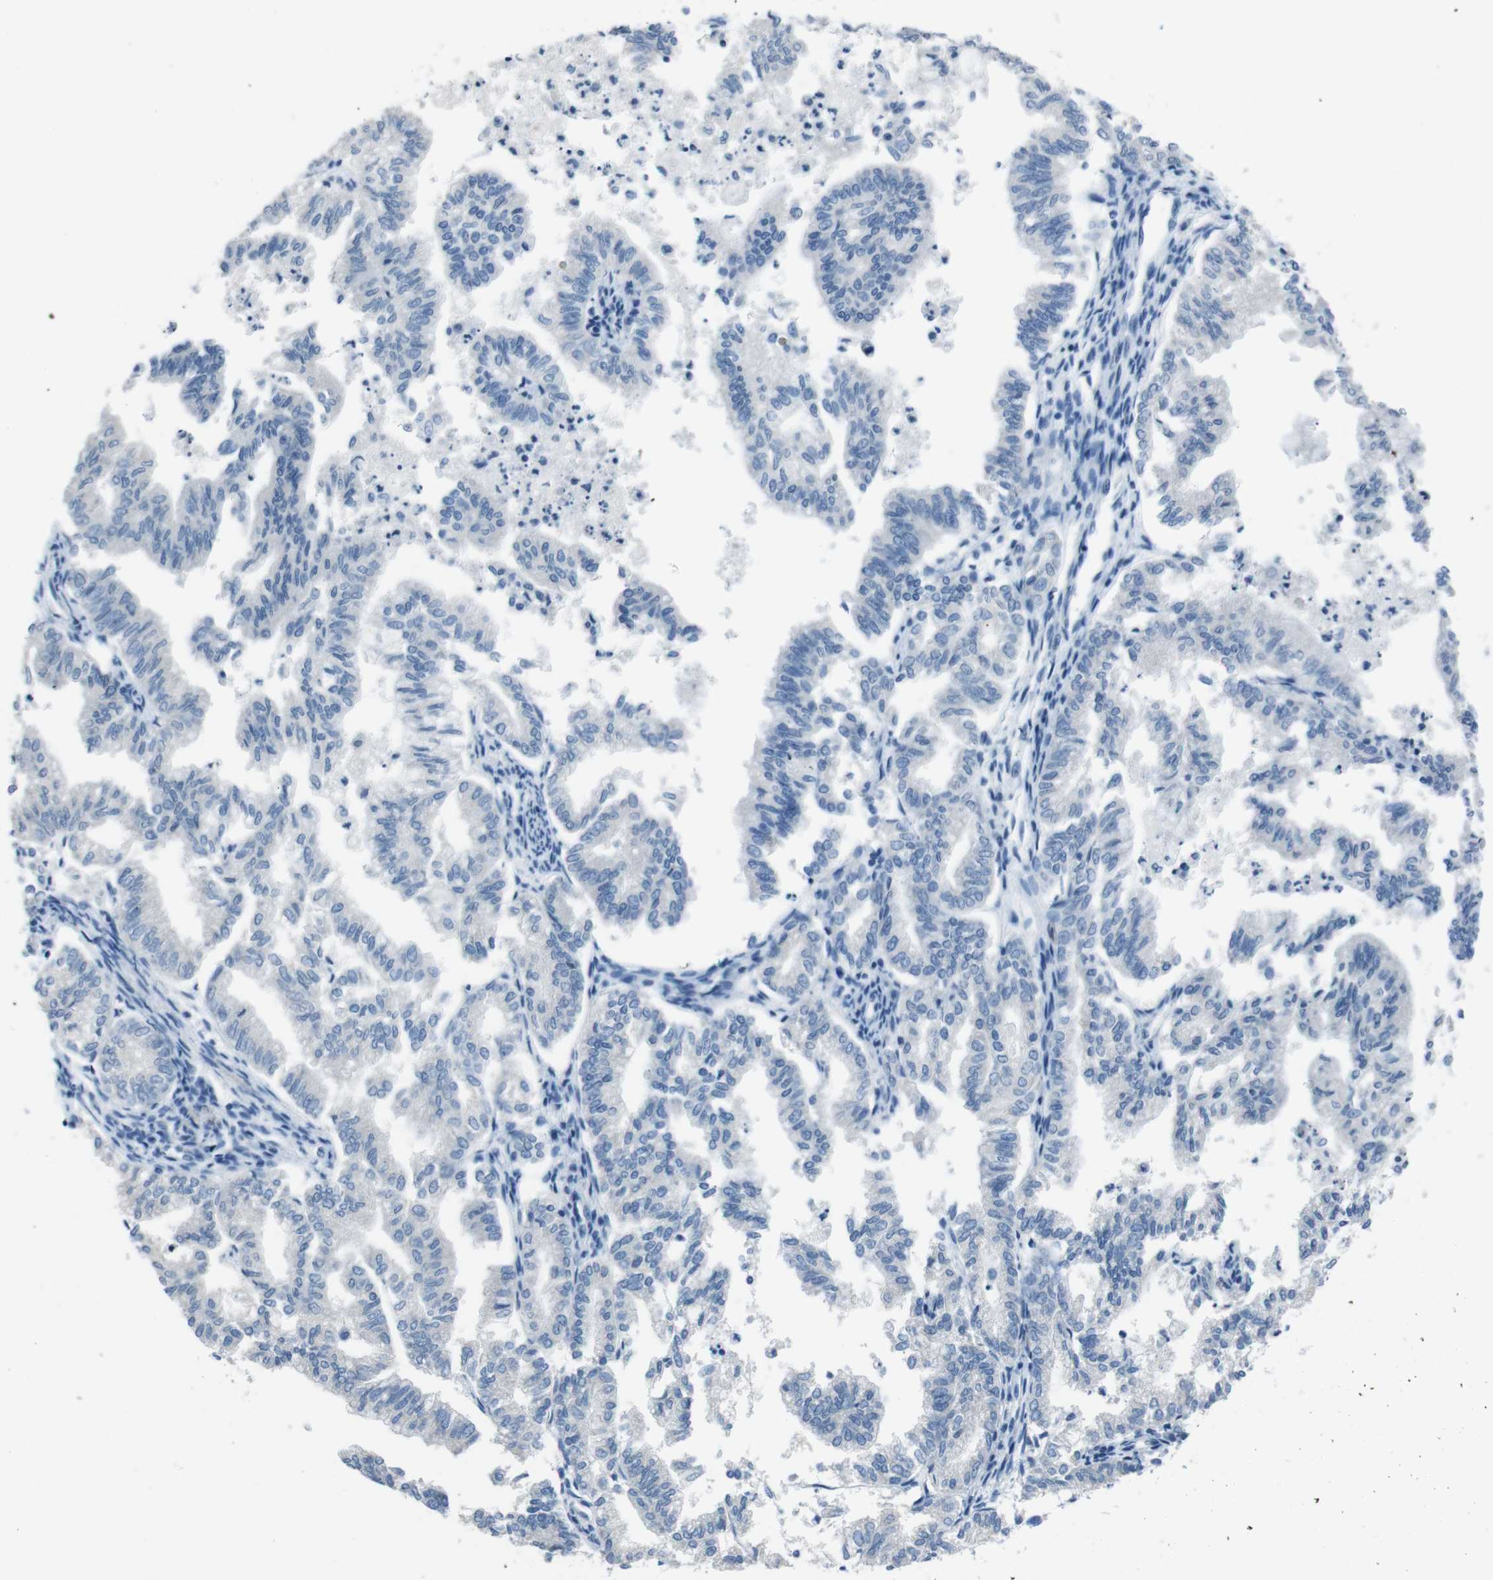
{"staining": {"intensity": "negative", "quantity": "none", "location": "none"}, "tissue": "endometrial cancer", "cell_type": "Tumor cells", "image_type": "cancer", "snomed": [{"axis": "morphology", "description": "Necrosis, NOS"}, {"axis": "morphology", "description": "Adenocarcinoma, NOS"}, {"axis": "topography", "description": "Endometrium"}], "caption": "Photomicrograph shows no significant protein staining in tumor cells of endometrial cancer. (Stains: DAB immunohistochemistry (IHC) with hematoxylin counter stain, Microscopy: brightfield microscopy at high magnification).", "gene": "HRH2", "patient": {"sex": "female", "age": 79}}